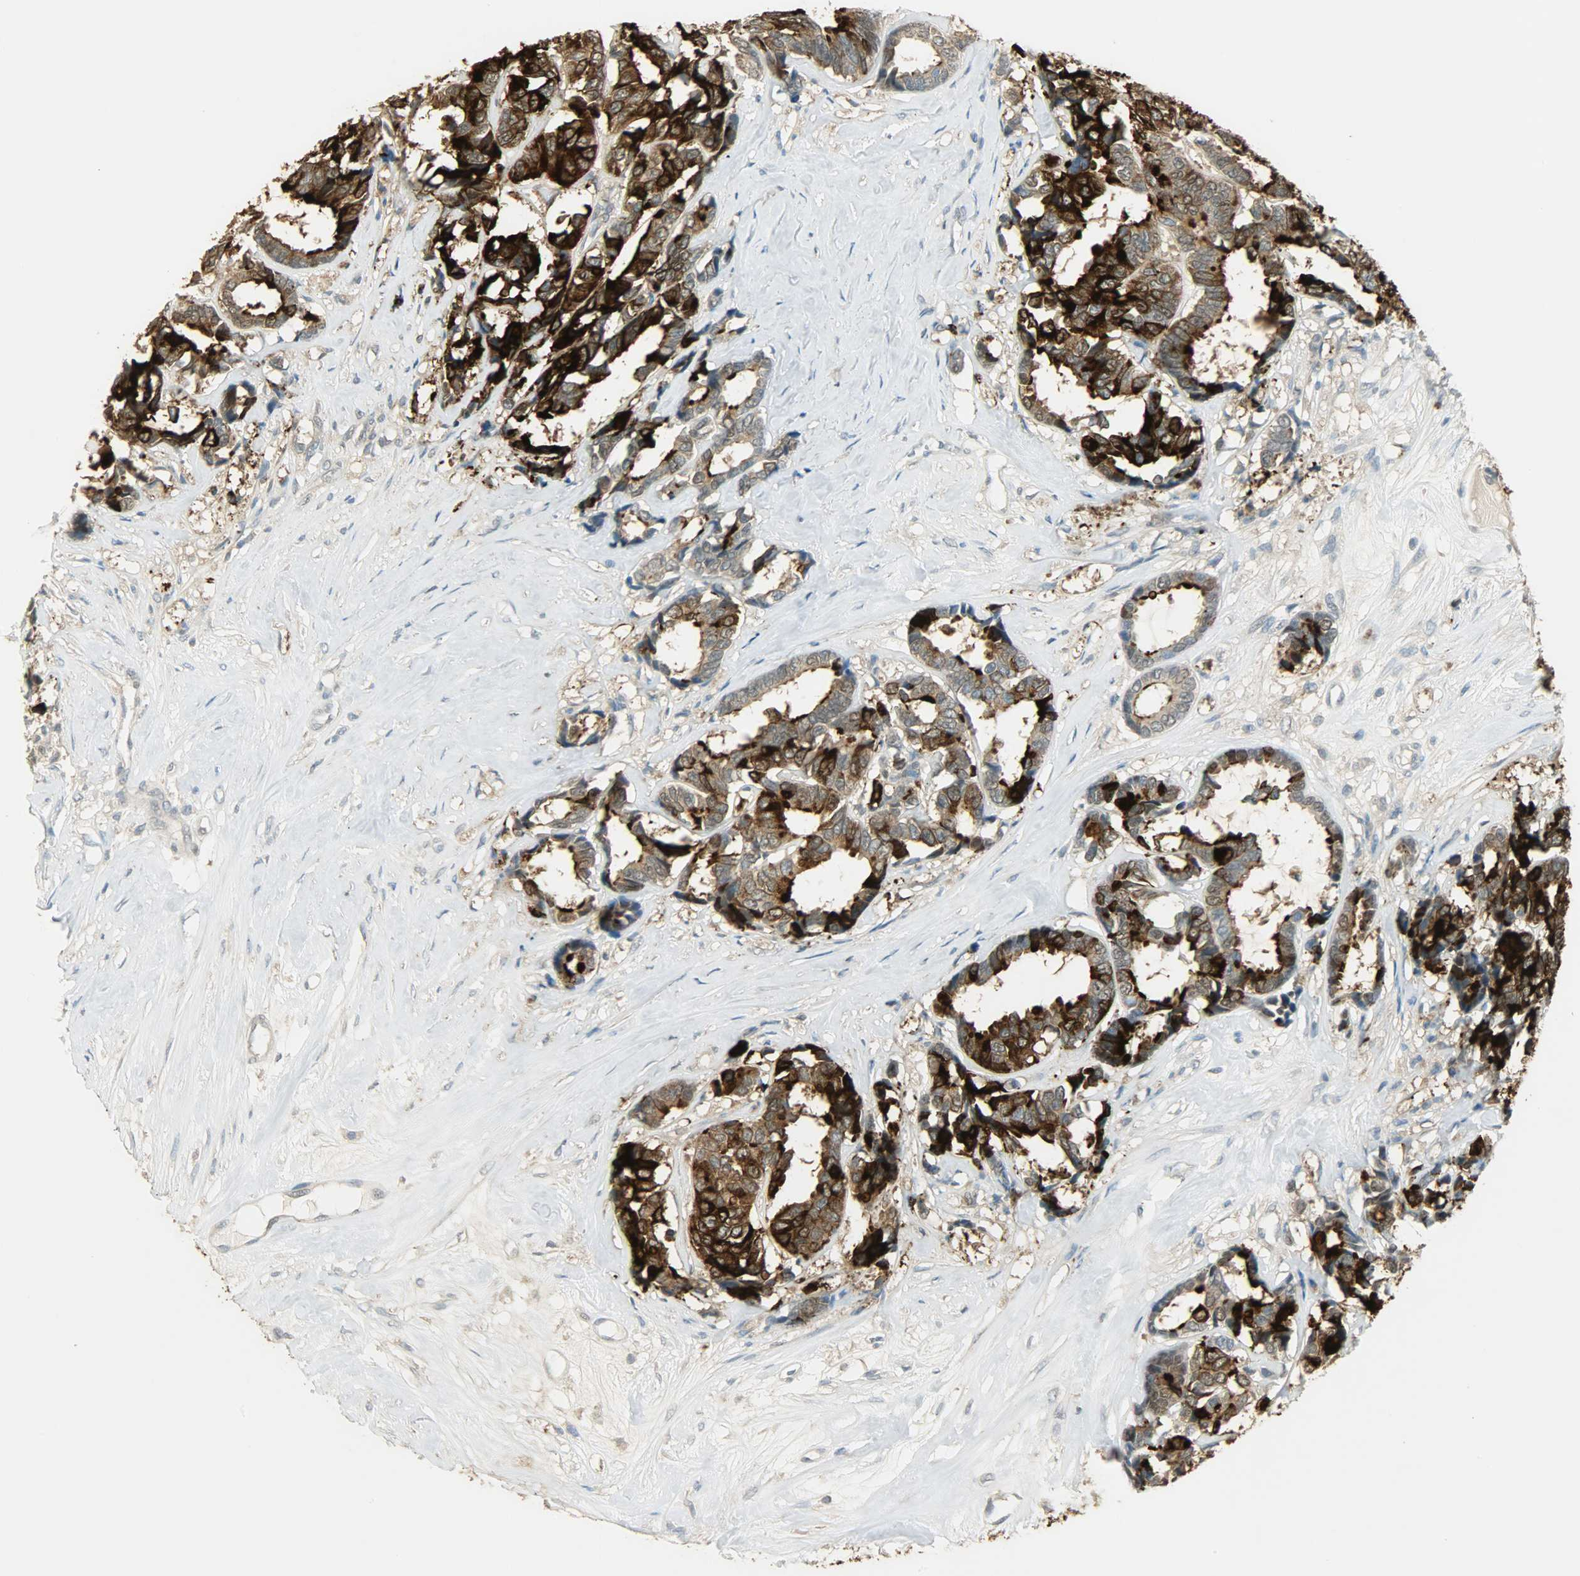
{"staining": {"intensity": "strong", "quantity": ">75%", "location": "cytoplasmic/membranous"}, "tissue": "breast cancer", "cell_type": "Tumor cells", "image_type": "cancer", "snomed": [{"axis": "morphology", "description": "Duct carcinoma"}, {"axis": "topography", "description": "Breast"}], "caption": "Strong cytoplasmic/membranous expression for a protein is appreciated in approximately >75% of tumor cells of breast invasive ductal carcinoma using IHC.", "gene": "PRMT5", "patient": {"sex": "female", "age": 87}}